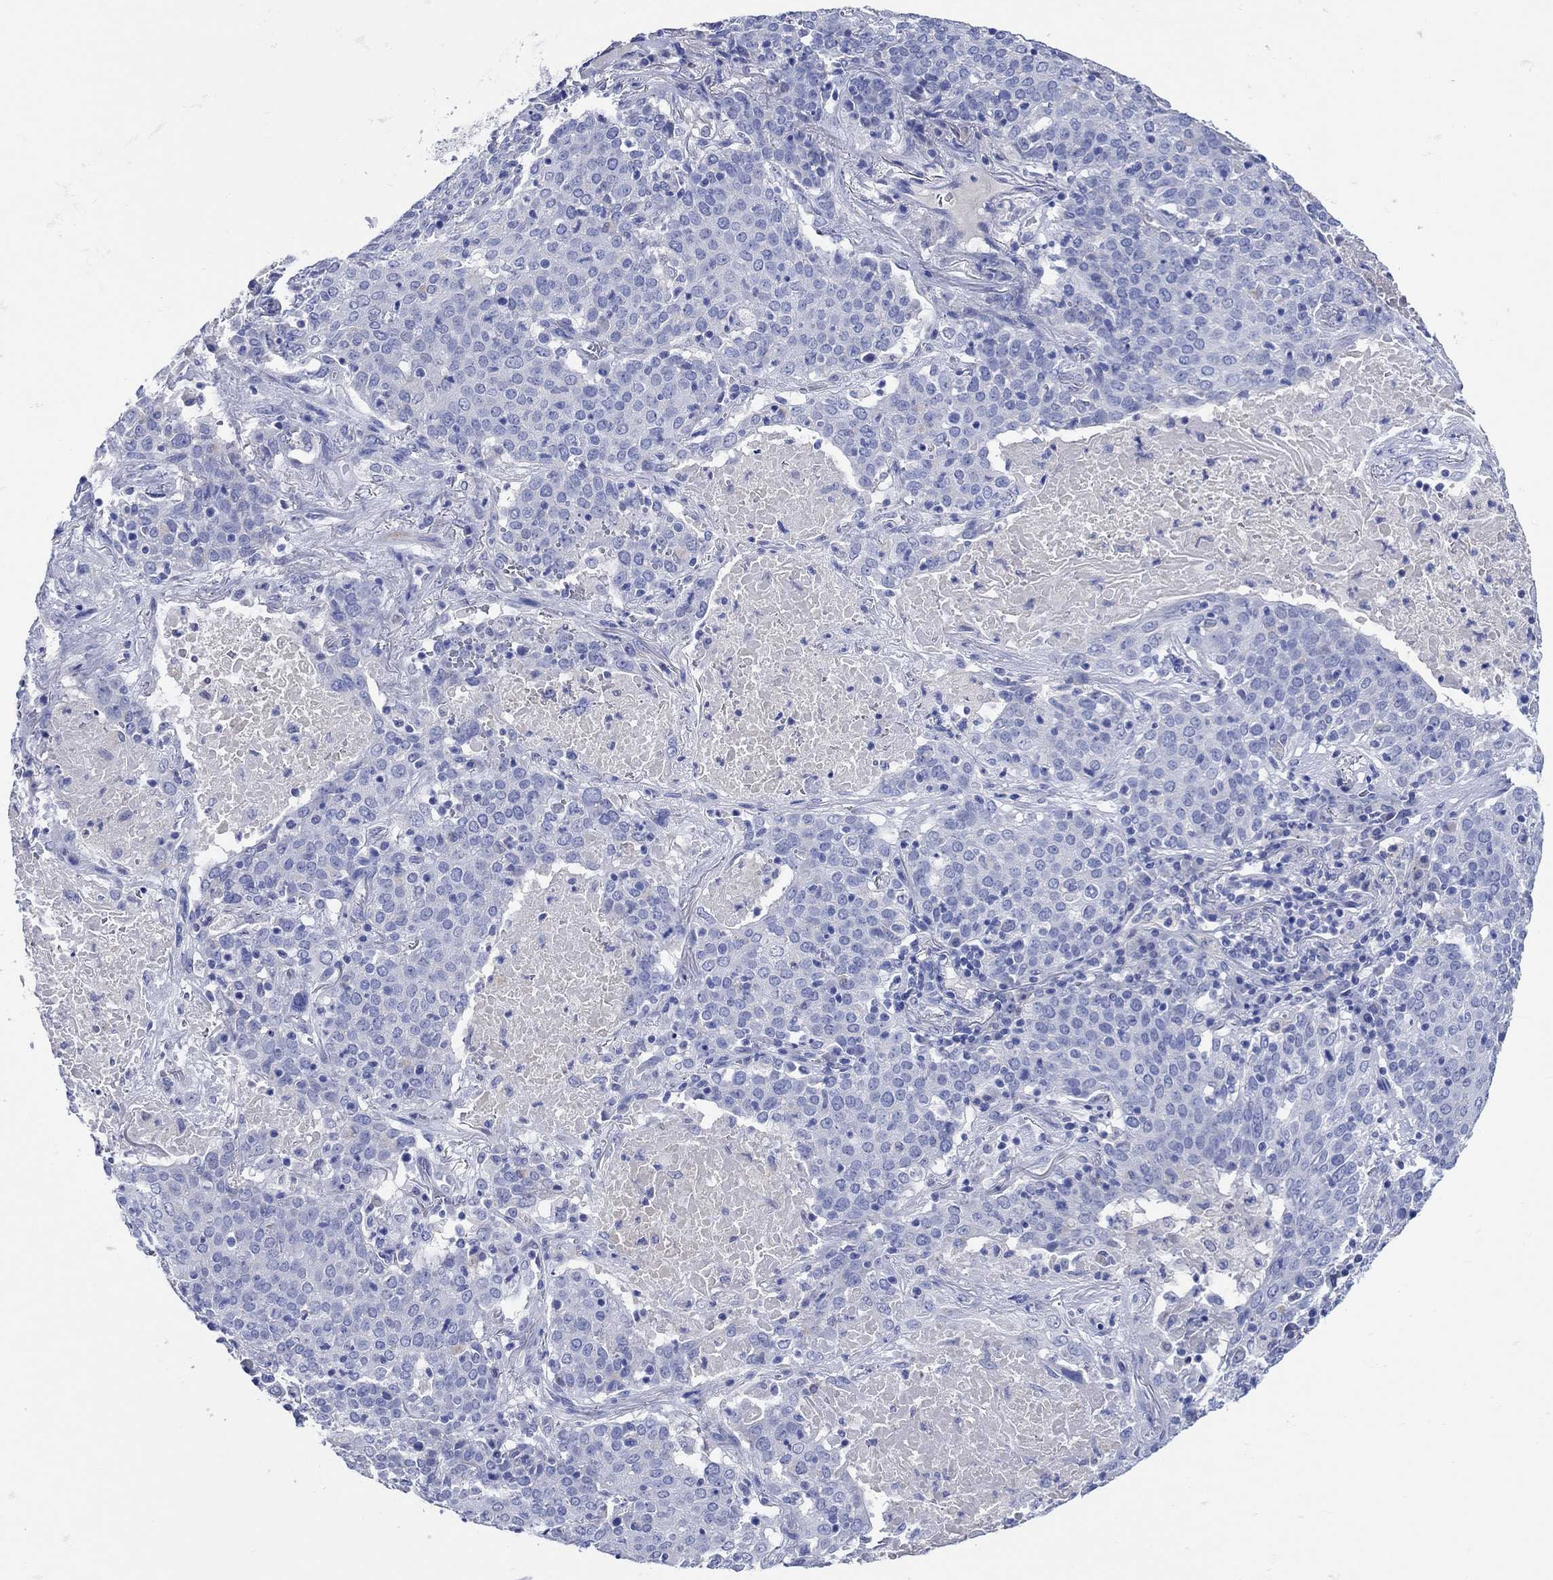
{"staining": {"intensity": "negative", "quantity": "none", "location": "none"}, "tissue": "lung cancer", "cell_type": "Tumor cells", "image_type": "cancer", "snomed": [{"axis": "morphology", "description": "Squamous cell carcinoma, NOS"}, {"axis": "topography", "description": "Lung"}], "caption": "Histopathology image shows no significant protein staining in tumor cells of squamous cell carcinoma (lung). (DAB (3,3'-diaminobenzidine) immunohistochemistry (IHC) with hematoxylin counter stain).", "gene": "SHISA4", "patient": {"sex": "male", "age": 82}}